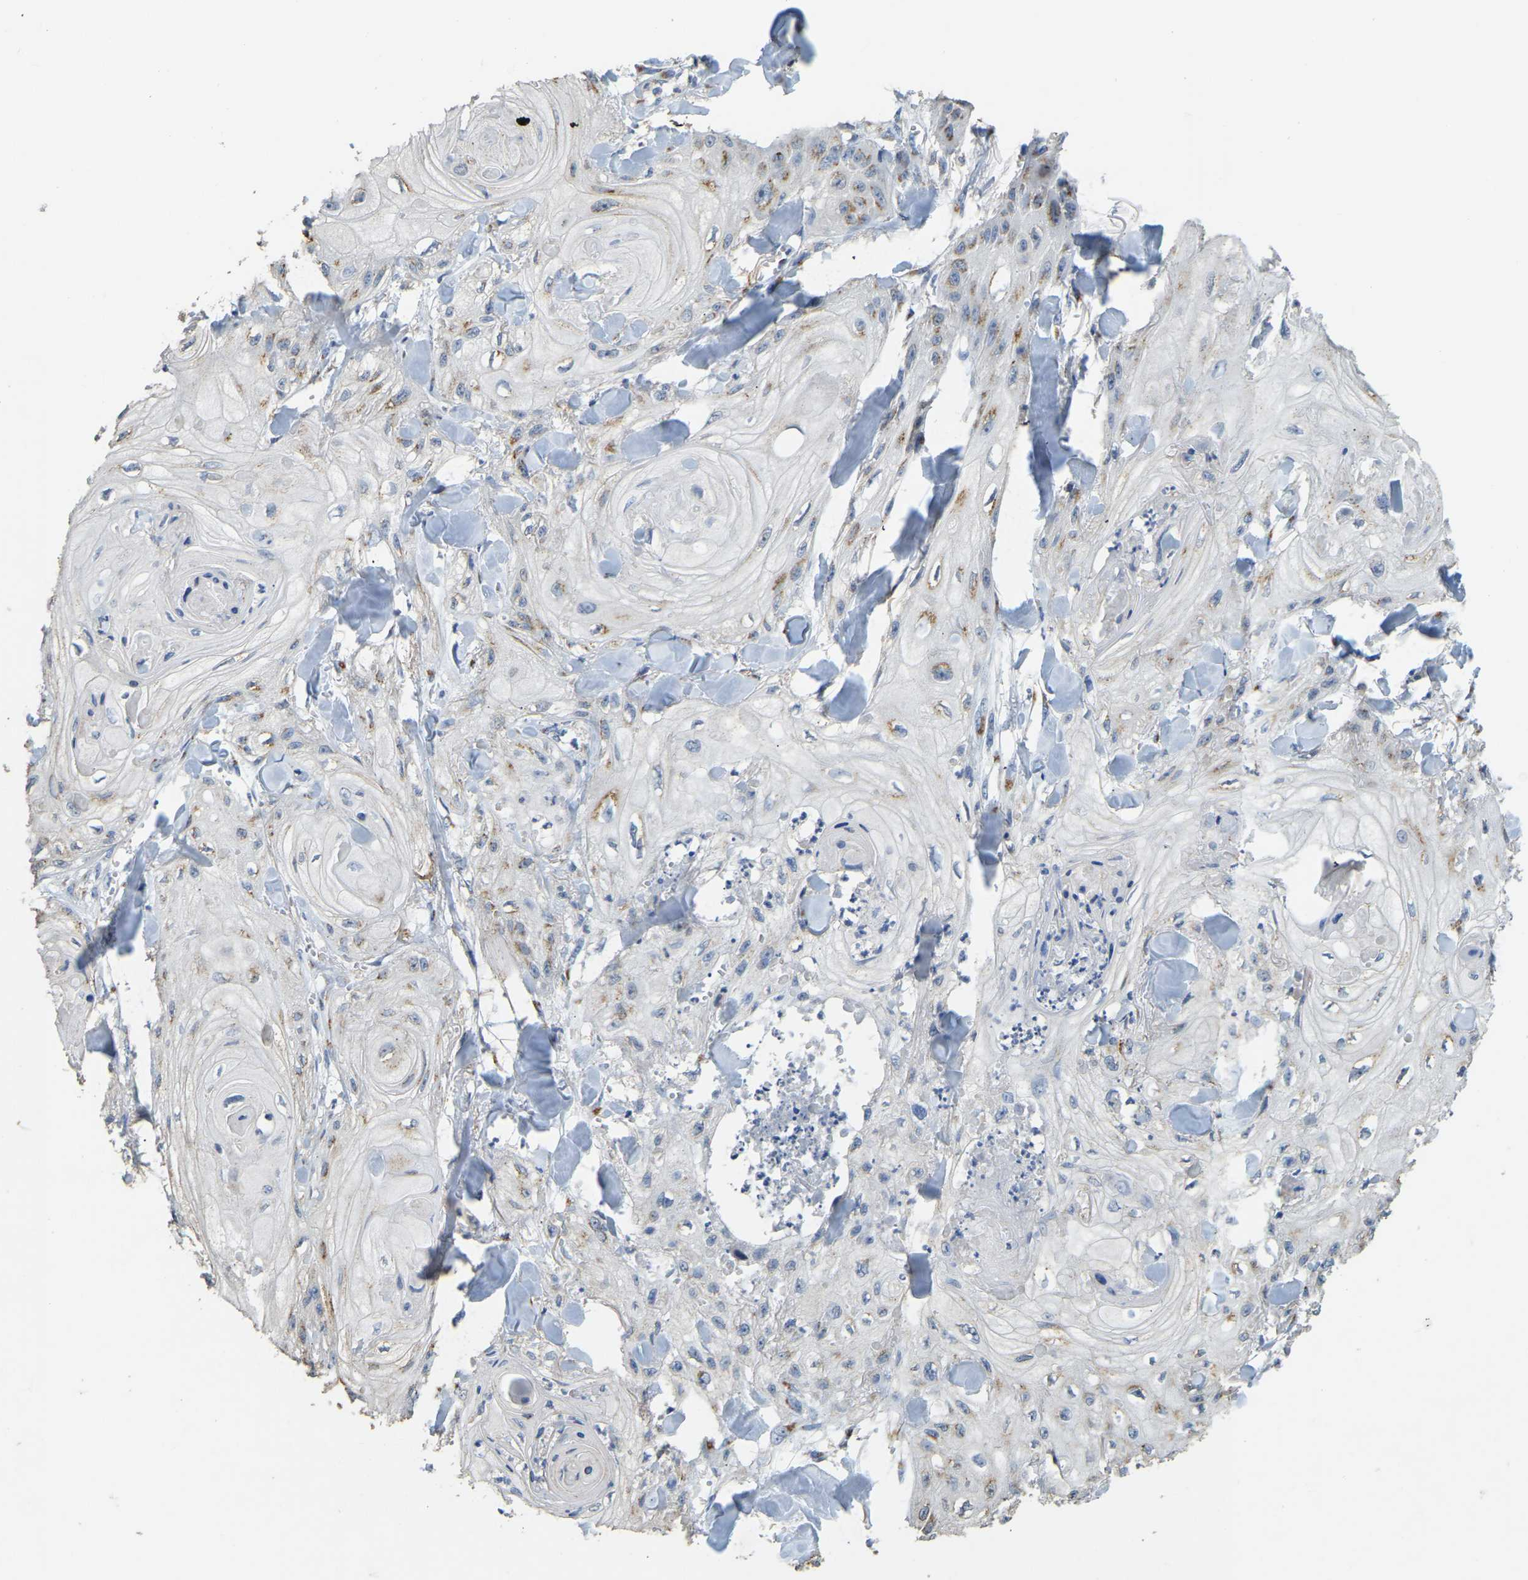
{"staining": {"intensity": "moderate", "quantity": "25%-75%", "location": "cytoplasmic/membranous"}, "tissue": "skin cancer", "cell_type": "Tumor cells", "image_type": "cancer", "snomed": [{"axis": "morphology", "description": "Squamous cell carcinoma, NOS"}, {"axis": "topography", "description": "Skin"}], "caption": "Skin squamous cell carcinoma stained for a protein exhibits moderate cytoplasmic/membranous positivity in tumor cells.", "gene": "FAM174A", "patient": {"sex": "male", "age": 74}}